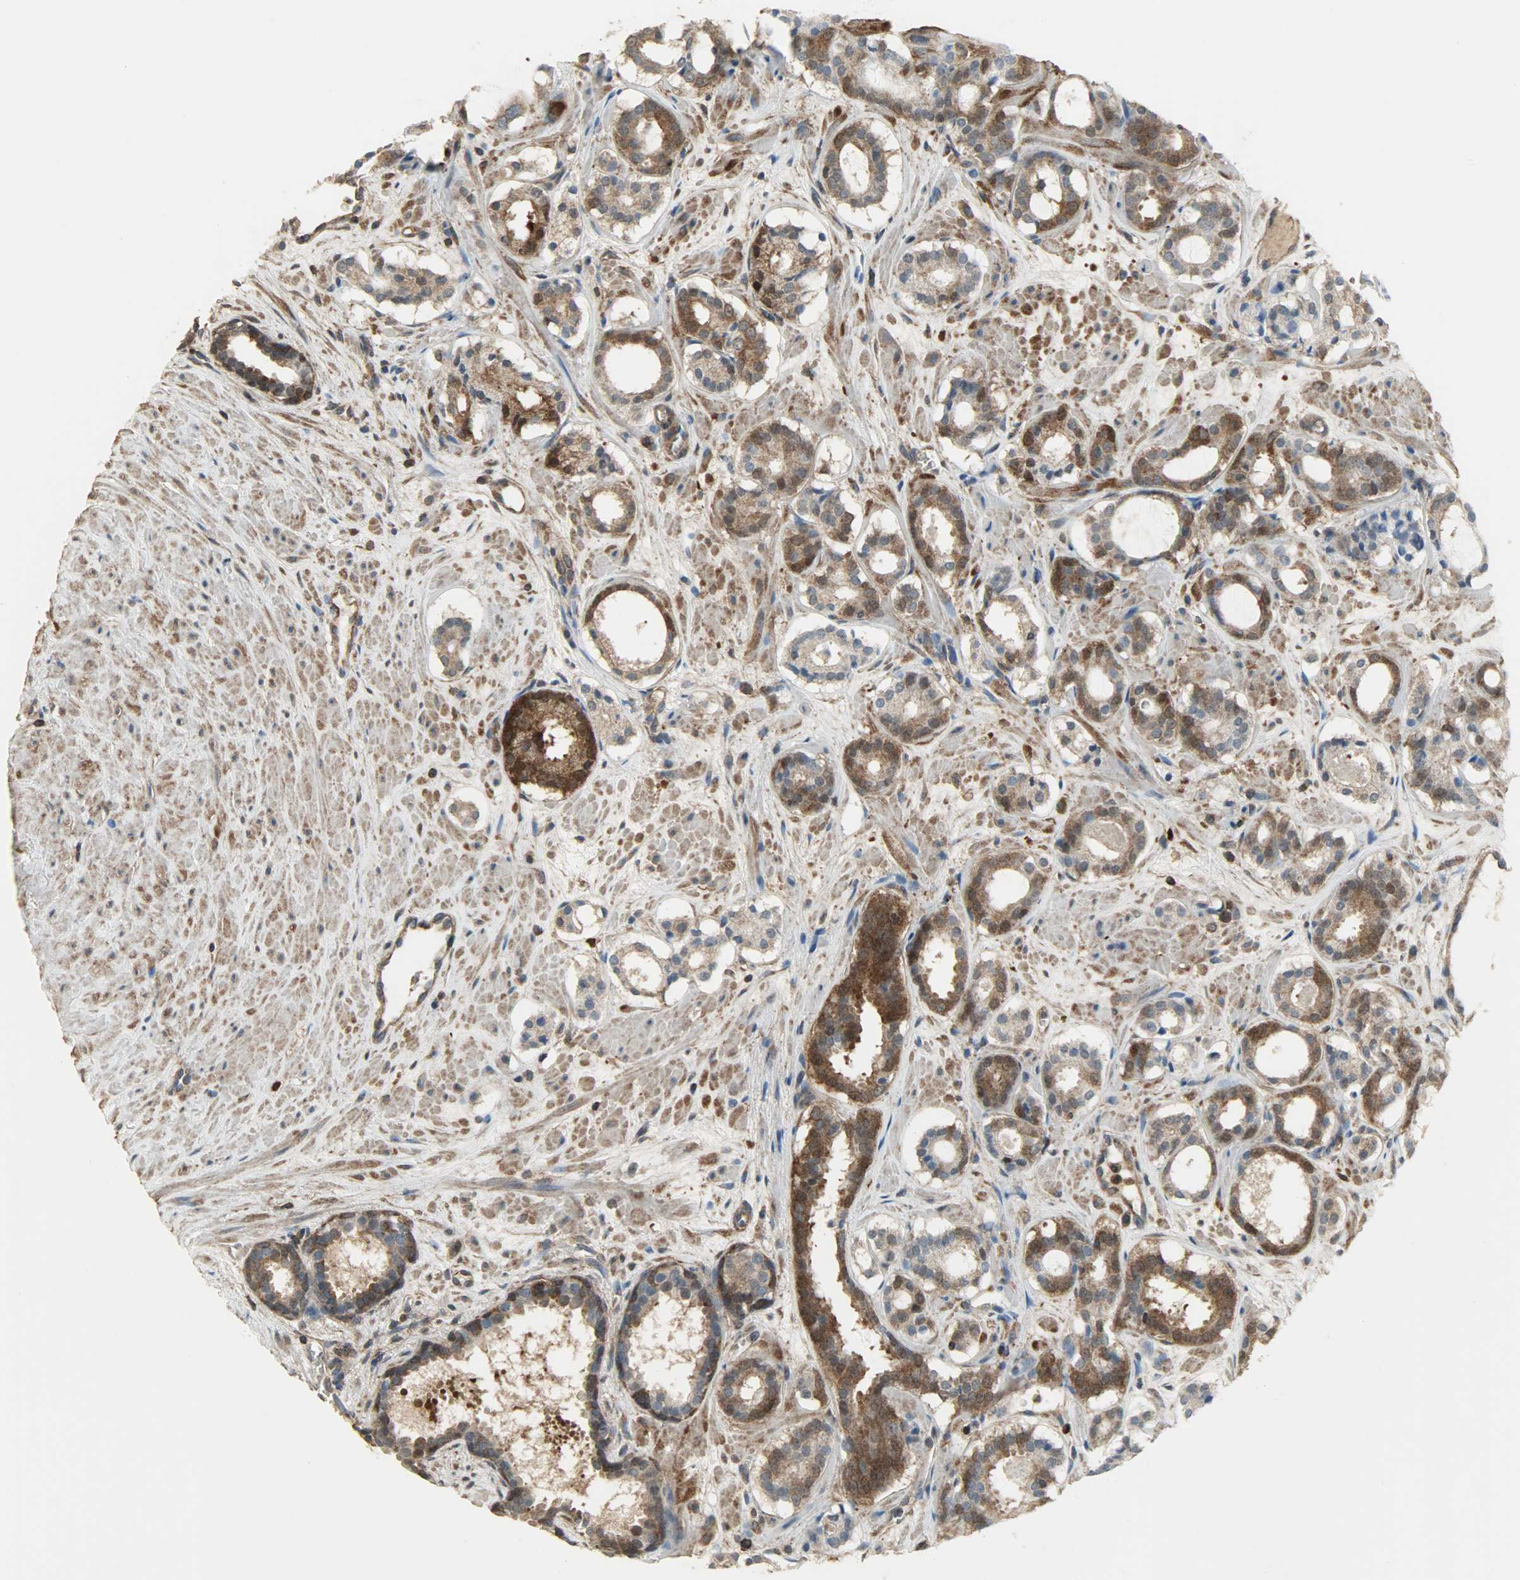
{"staining": {"intensity": "strong", "quantity": ">75%", "location": "cytoplasmic/membranous,nuclear"}, "tissue": "prostate cancer", "cell_type": "Tumor cells", "image_type": "cancer", "snomed": [{"axis": "morphology", "description": "Adenocarcinoma, Low grade"}, {"axis": "topography", "description": "Prostate"}], "caption": "DAB (3,3'-diaminobenzidine) immunohistochemical staining of human prostate low-grade adenocarcinoma demonstrates strong cytoplasmic/membranous and nuclear protein staining in about >75% of tumor cells.", "gene": "LDHB", "patient": {"sex": "male", "age": 57}}